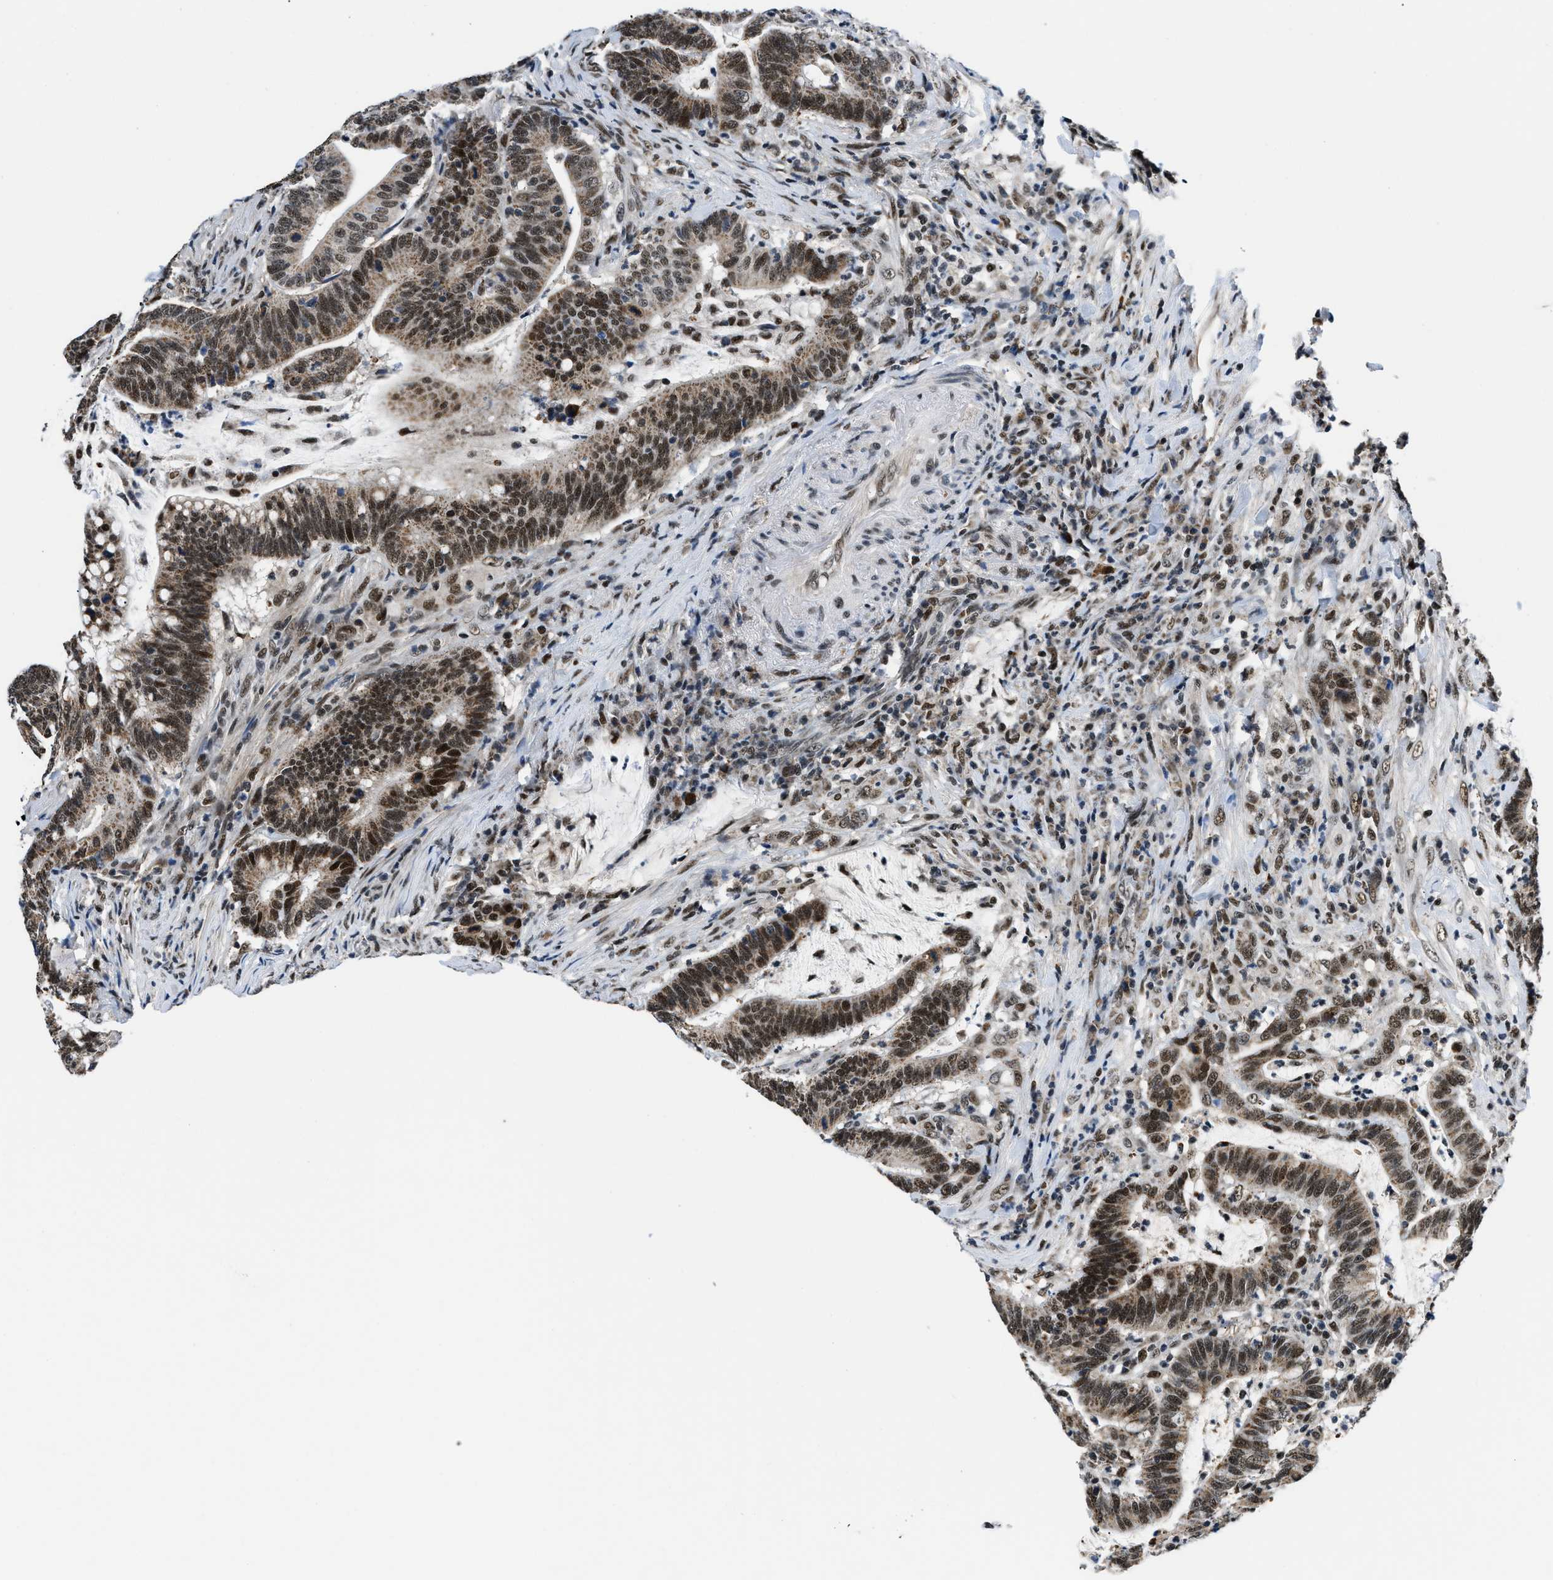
{"staining": {"intensity": "strong", "quantity": ">75%", "location": "nuclear"}, "tissue": "colorectal cancer", "cell_type": "Tumor cells", "image_type": "cancer", "snomed": [{"axis": "morphology", "description": "Normal tissue, NOS"}, {"axis": "morphology", "description": "Adenocarcinoma, NOS"}, {"axis": "topography", "description": "Colon"}], "caption": "This photomicrograph exhibits colorectal cancer (adenocarcinoma) stained with immunohistochemistry (IHC) to label a protein in brown. The nuclear of tumor cells show strong positivity for the protein. Nuclei are counter-stained blue.", "gene": "KDM3B", "patient": {"sex": "female", "age": 66}}